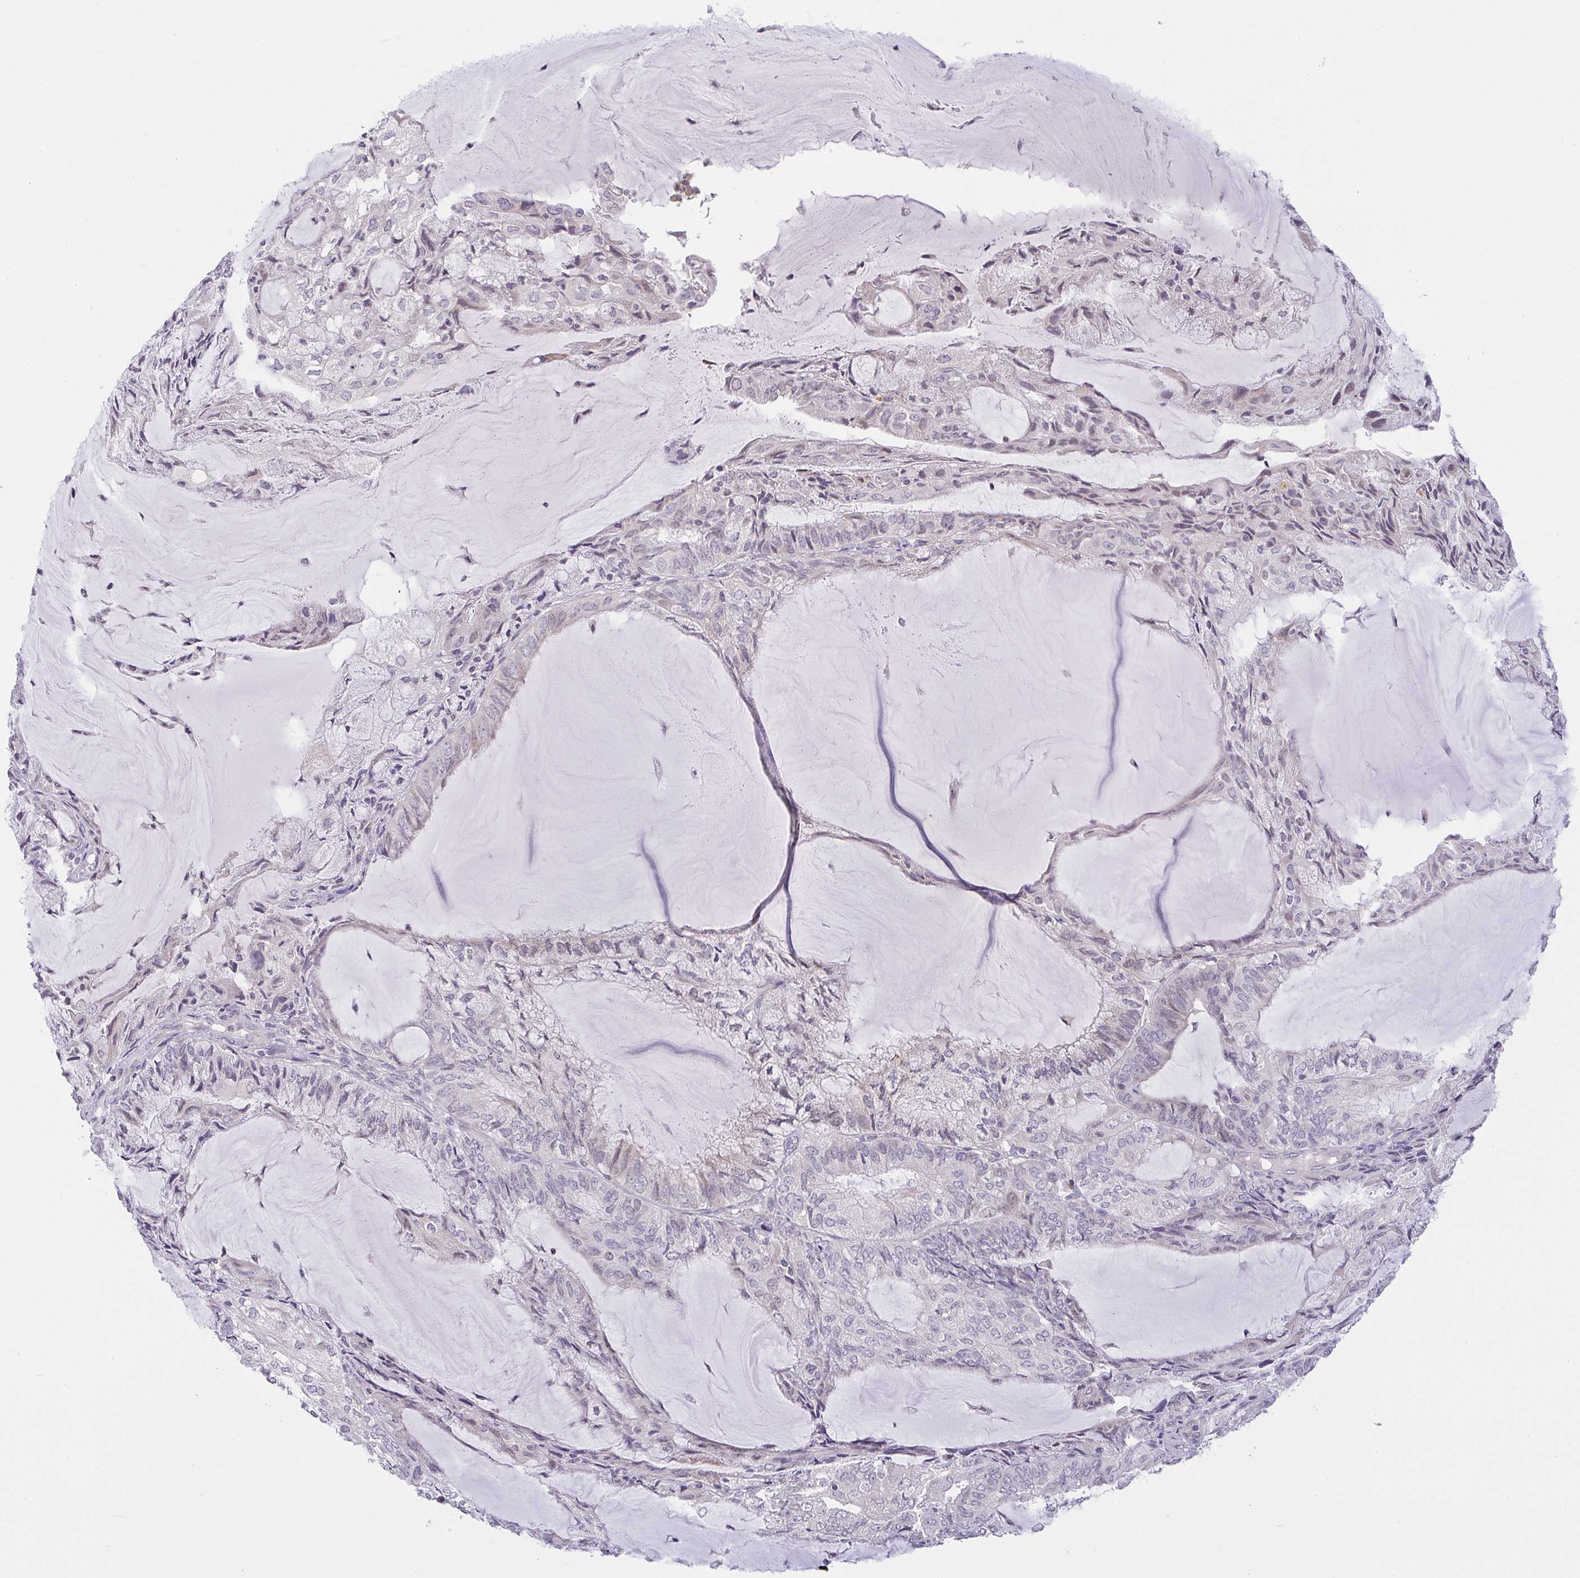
{"staining": {"intensity": "negative", "quantity": "none", "location": "none"}, "tissue": "endometrial cancer", "cell_type": "Tumor cells", "image_type": "cancer", "snomed": [{"axis": "morphology", "description": "Adenocarcinoma, NOS"}, {"axis": "topography", "description": "Endometrium"}], "caption": "Image shows no significant protein positivity in tumor cells of adenocarcinoma (endometrial).", "gene": "CACNA1S", "patient": {"sex": "female", "age": 81}}